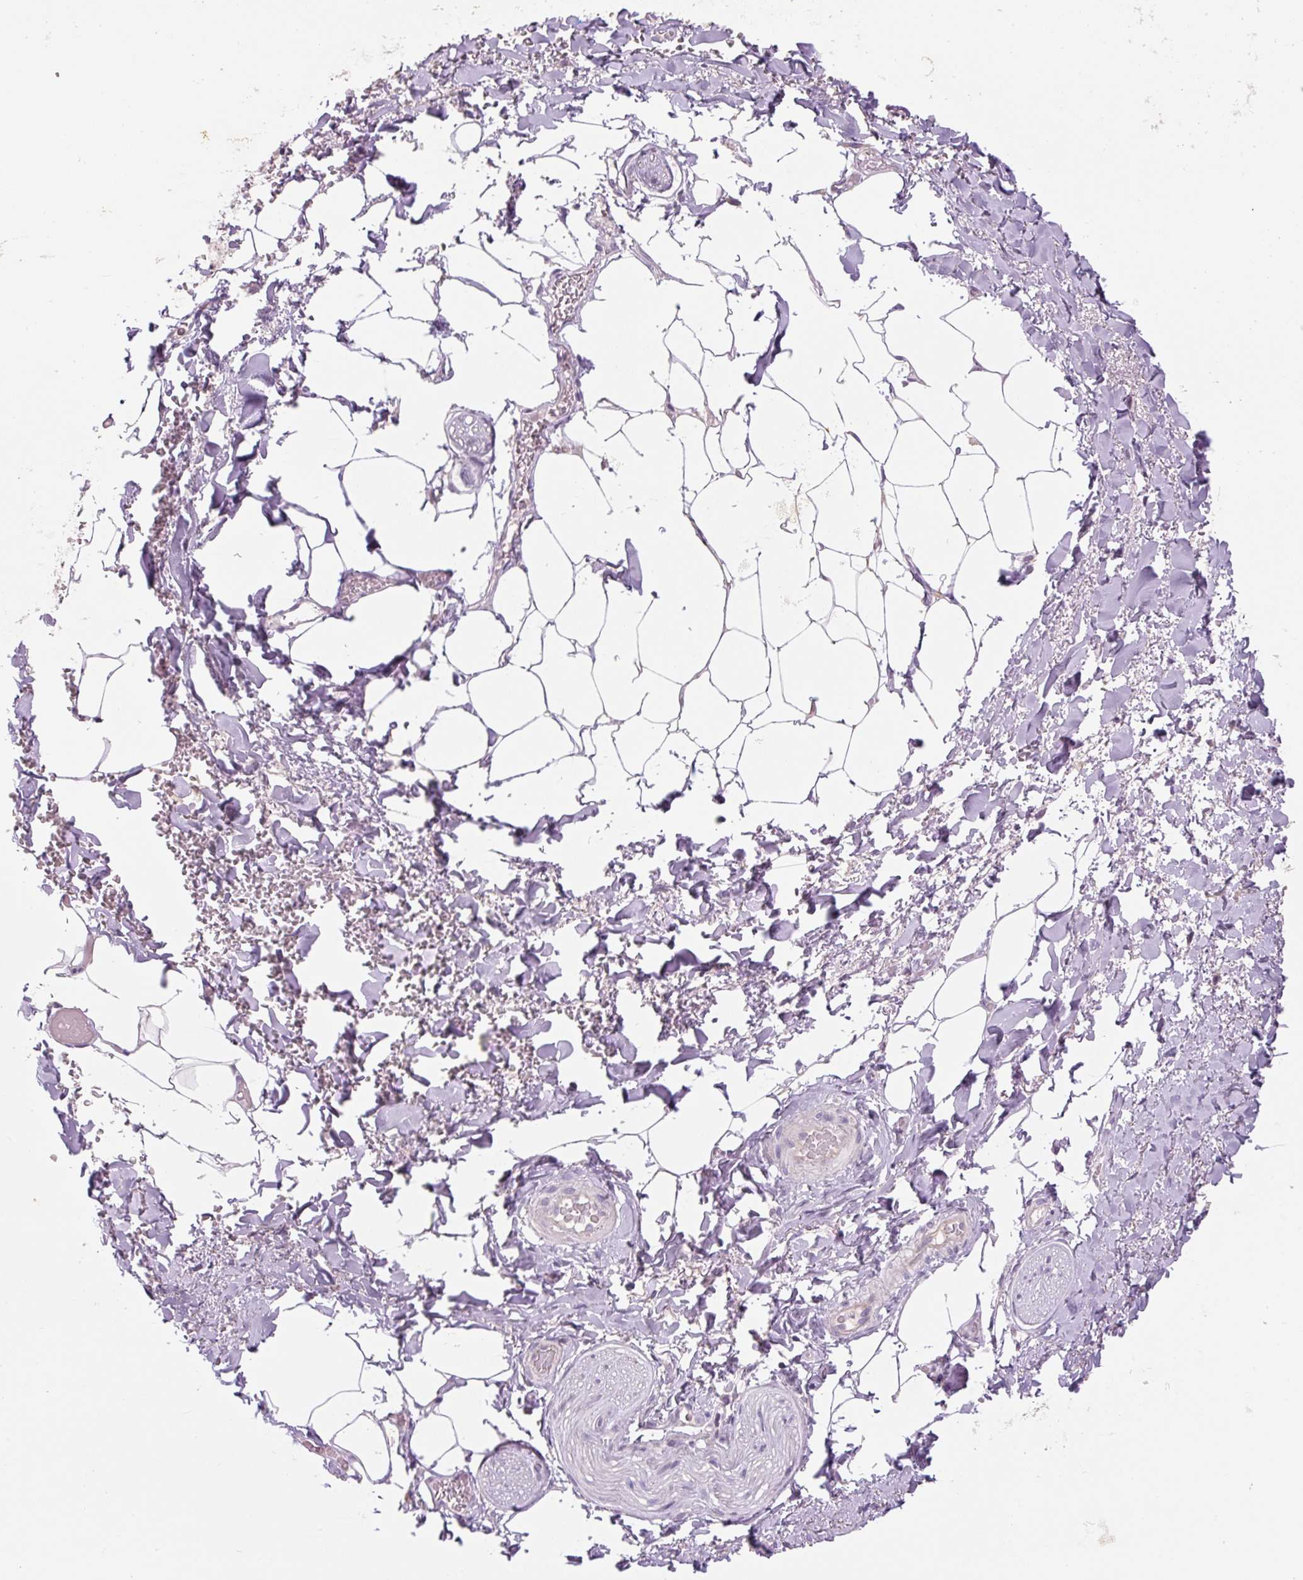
{"staining": {"intensity": "negative", "quantity": "none", "location": "none"}, "tissue": "adipose tissue", "cell_type": "Adipocytes", "image_type": "normal", "snomed": [{"axis": "morphology", "description": "Normal tissue, NOS"}, {"axis": "topography", "description": "Vagina"}, {"axis": "topography", "description": "Peripheral nerve tissue"}], "caption": "DAB (3,3'-diaminobenzidine) immunohistochemical staining of unremarkable adipose tissue exhibits no significant expression in adipocytes.", "gene": "TMEM100", "patient": {"sex": "female", "age": 71}}